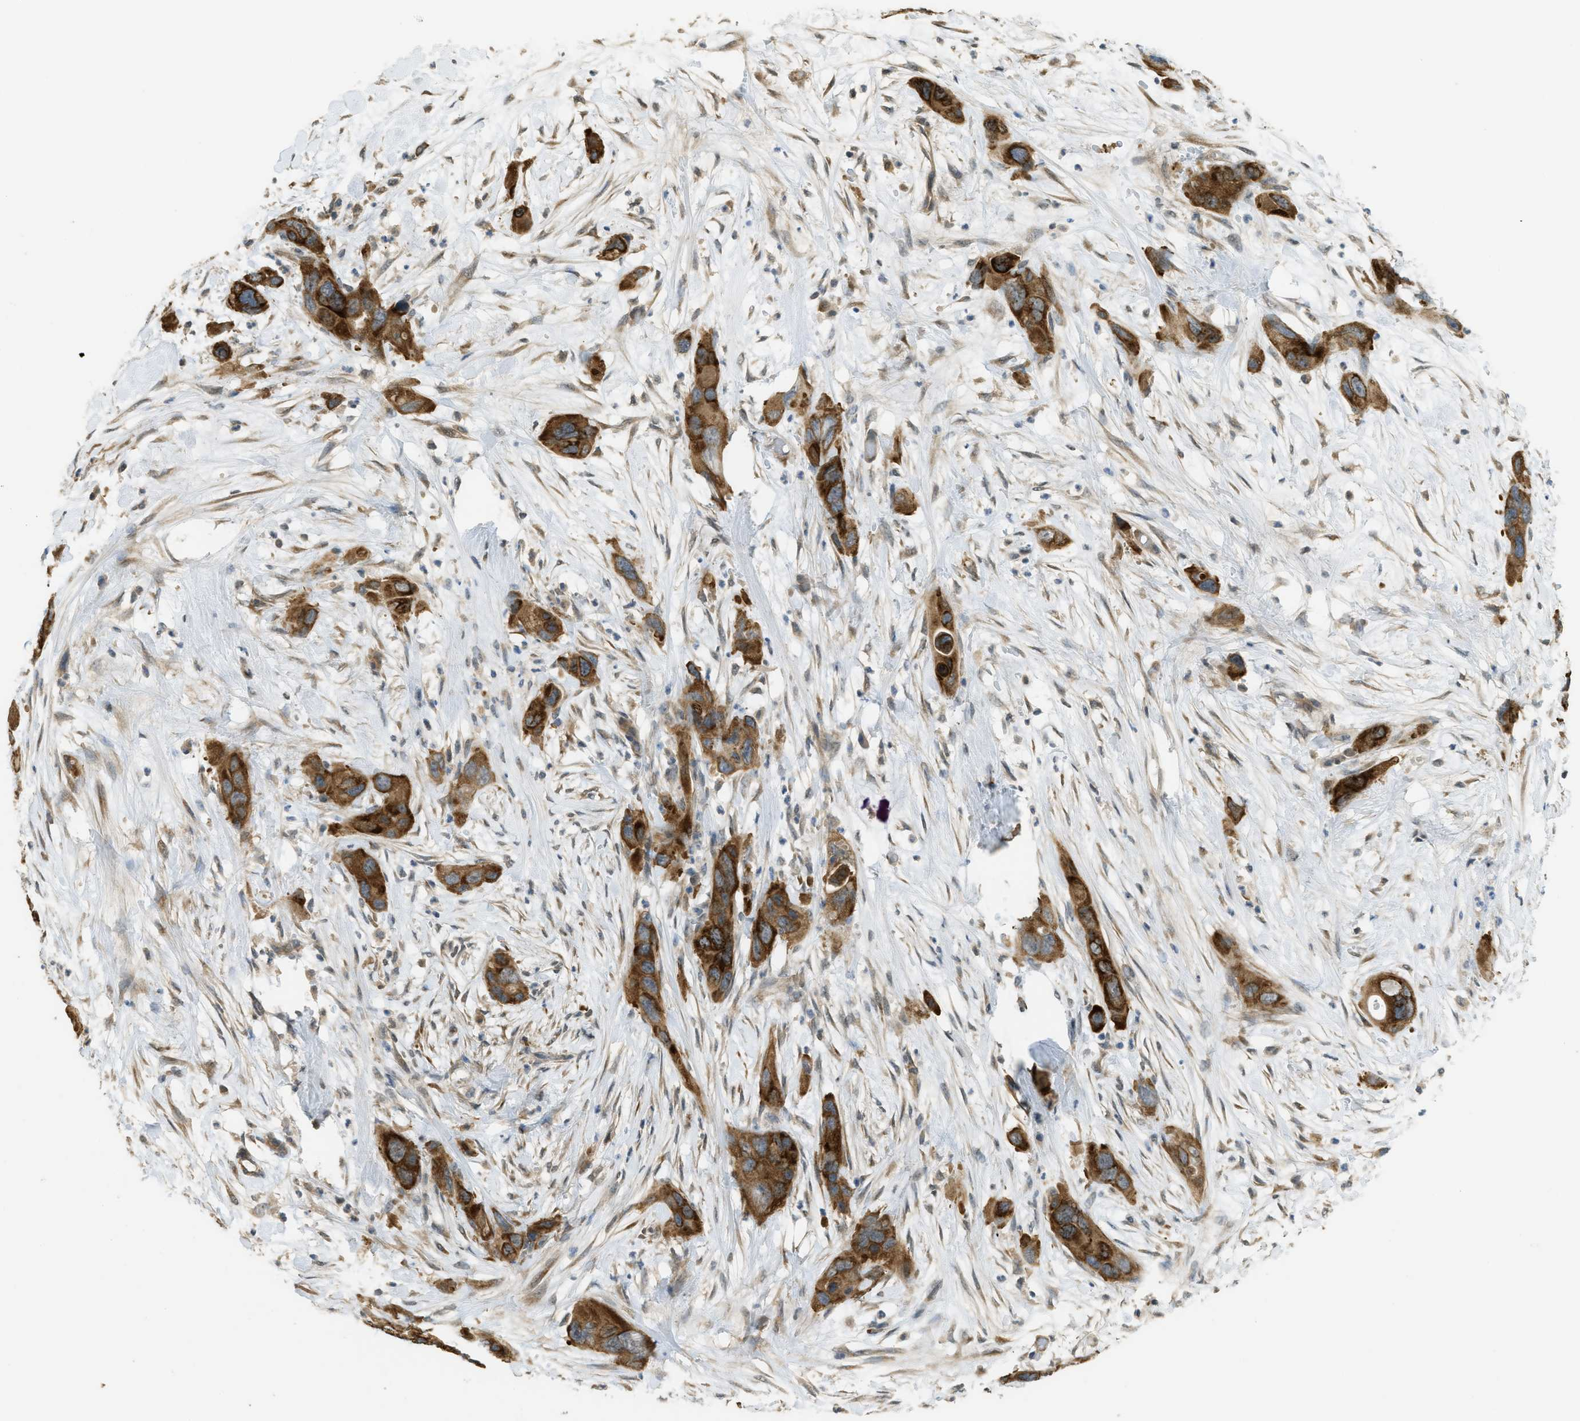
{"staining": {"intensity": "strong", "quantity": ">75%", "location": "cytoplasmic/membranous"}, "tissue": "pancreatic cancer", "cell_type": "Tumor cells", "image_type": "cancer", "snomed": [{"axis": "morphology", "description": "Adenocarcinoma, NOS"}, {"axis": "topography", "description": "Pancreas"}], "caption": "High-power microscopy captured an immunohistochemistry (IHC) image of pancreatic cancer, revealing strong cytoplasmic/membranous positivity in approximately >75% of tumor cells.", "gene": "IGF2BP2", "patient": {"sex": "female", "age": 71}}